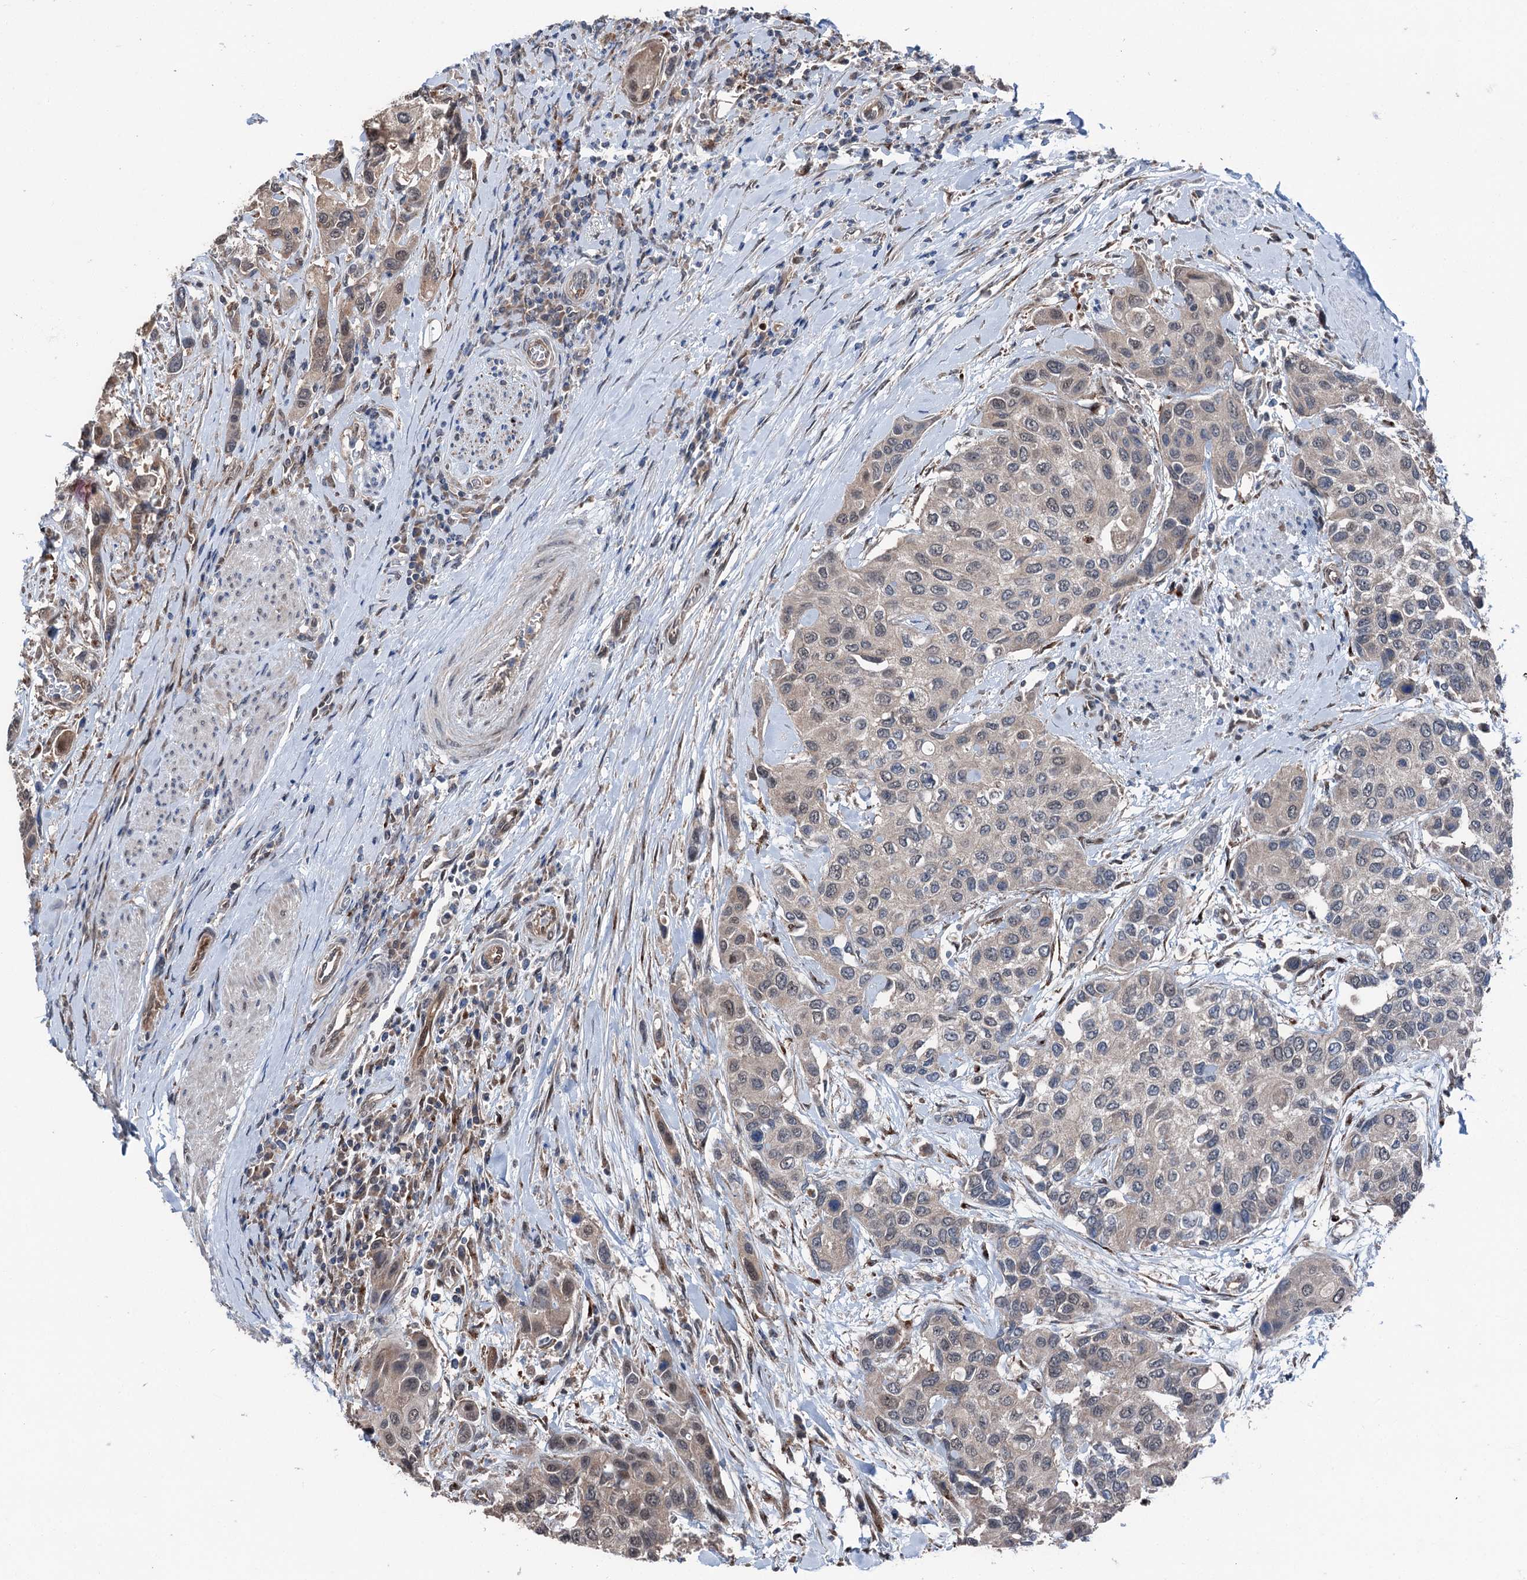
{"staining": {"intensity": "weak", "quantity": "25%-75%", "location": "cytoplasmic/membranous"}, "tissue": "urothelial cancer", "cell_type": "Tumor cells", "image_type": "cancer", "snomed": [{"axis": "morphology", "description": "Normal tissue, NOS"}, {"axis": "morphology", "description": "Urothelial carcinoma, High grade"}, {"axis": "topography", "description": "Vascular tissue"}, {"axis": "topography", "description": "Urinary bladder"}], "caption": "Weak cytoplasmic/membranous expression for a protein is present in about 25%-75% of tumor cells of urothelial cancer using immunohistochemistry (IHC).", "gene": "PSMD13", "patient": {"sex": "female", "age": 56}}